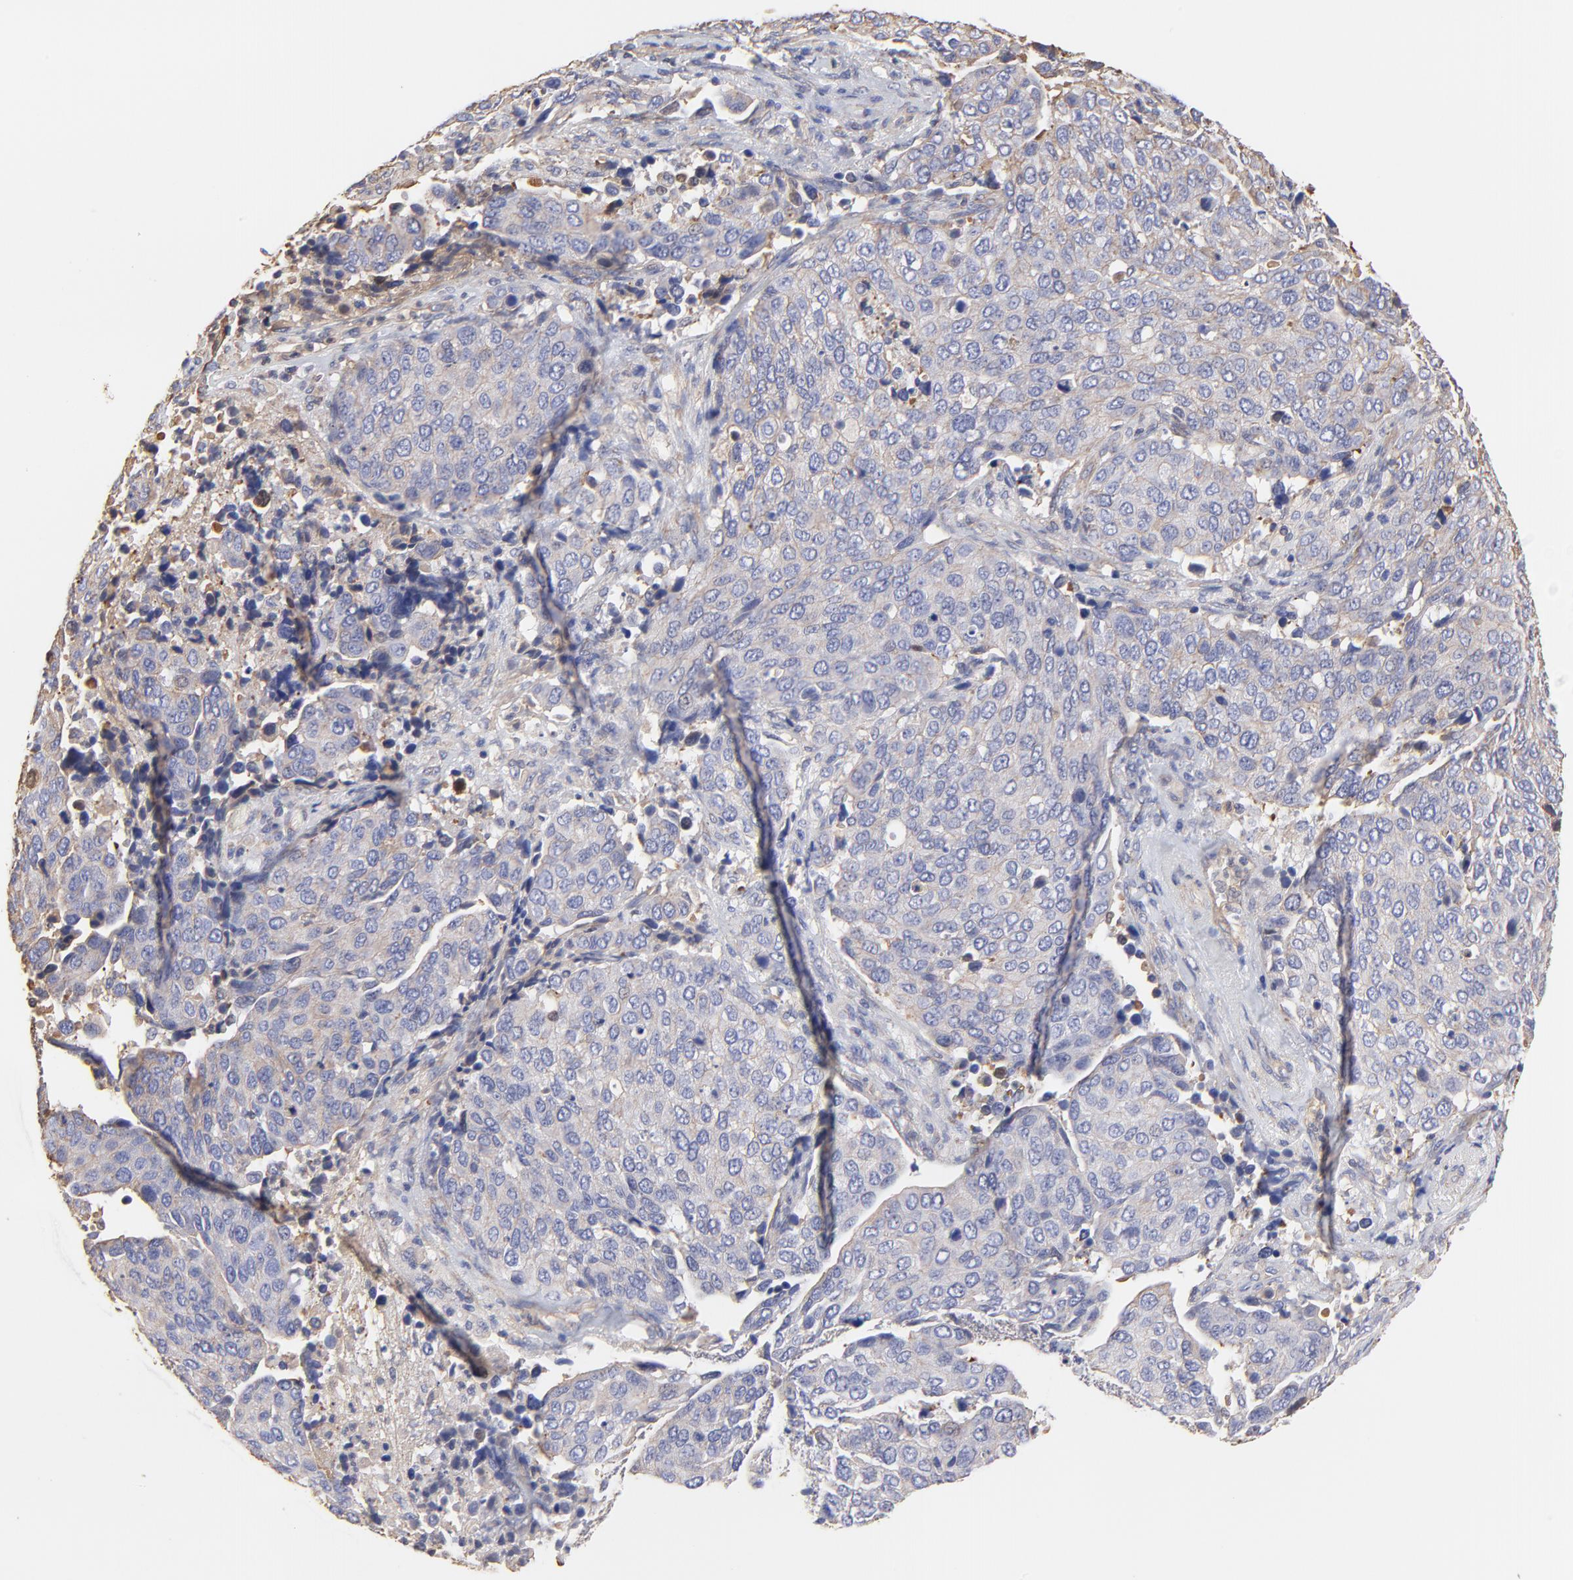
{"staining": {"intensity": "weak", "quantity": ">75%", "location": "cytoplasmic/membranous"}, "tissue": "cervical cancer", "cell_type": "Tumor cells", "image_type": "cancer", "snomed": [{"axis": "morphology", "description": "Squamous cell carcinoma, NOS"}, {"axis": "topography", "description": "Cervix"}], "caption": "Weak cytoplasmic/membranous staining is present in approximately >75% of tumor cells in squamous cell carcinoma (cervical). (Stains: DAB in brown, nuclei in blue, Microscopy: brightfield microscopy at high magnification).", "gene": "LRCH2", "patient": {"sex": "female", "age": 54}}